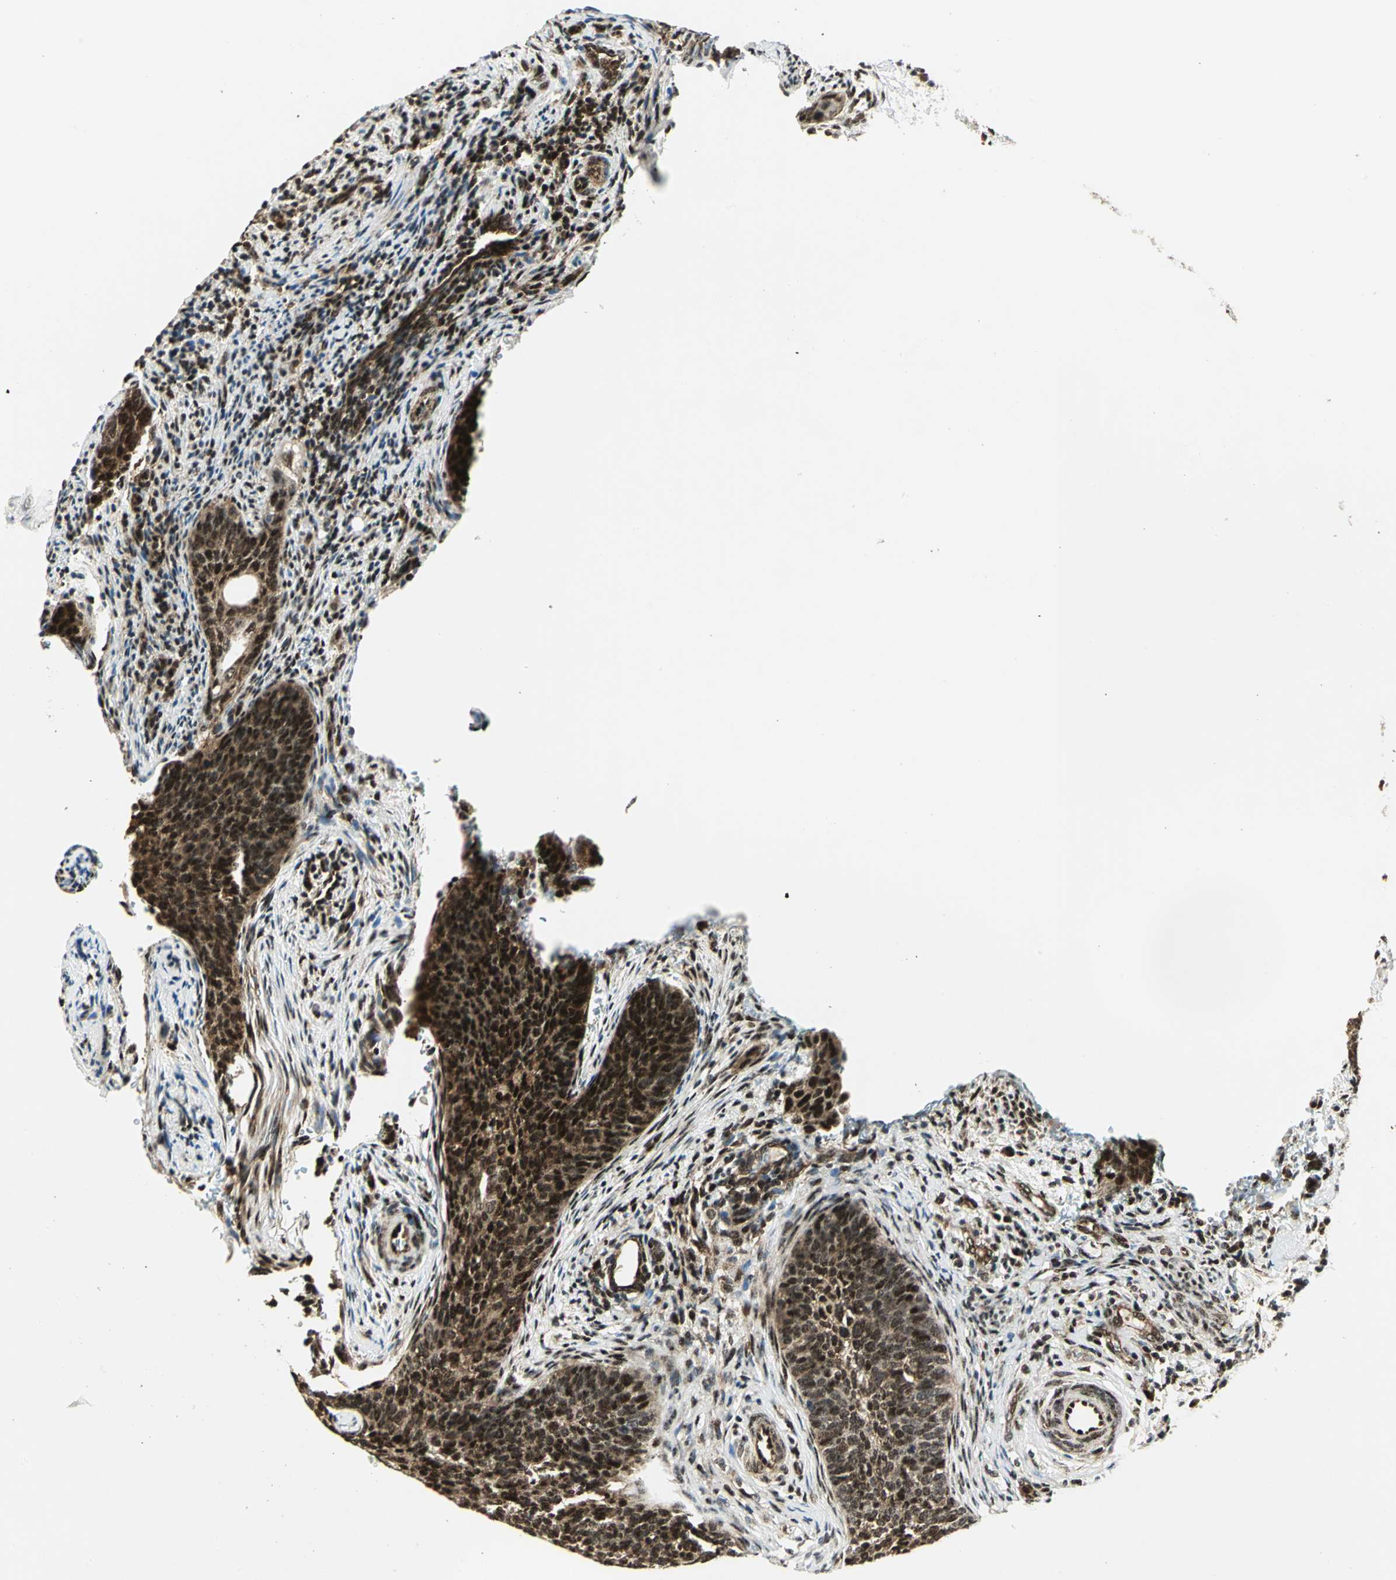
{"staining": {"intensity": "strong", "quantity": ">75%", "location": "cytoplasmic/membranous,nuclear"}, "tissue": "cervical cancer", "cell_type": "Tumor cells", "image_type": "cancer", "snomed": [{"axis": "morphology", "description": "Squamous cell carcinoma, NOS"}, {"axis": "topography", "description": "Cervix"}], "caption": "IHC photomicrograph of squamous cell carcinoma (cervical) stained for a protein (brown), which exhibits high levels of strong cytoplasmic/membranous and nuclear staining in about >75% of tumor cells.", "gene": "COPS5", "patient": {"sex": "female", "age": 33}}